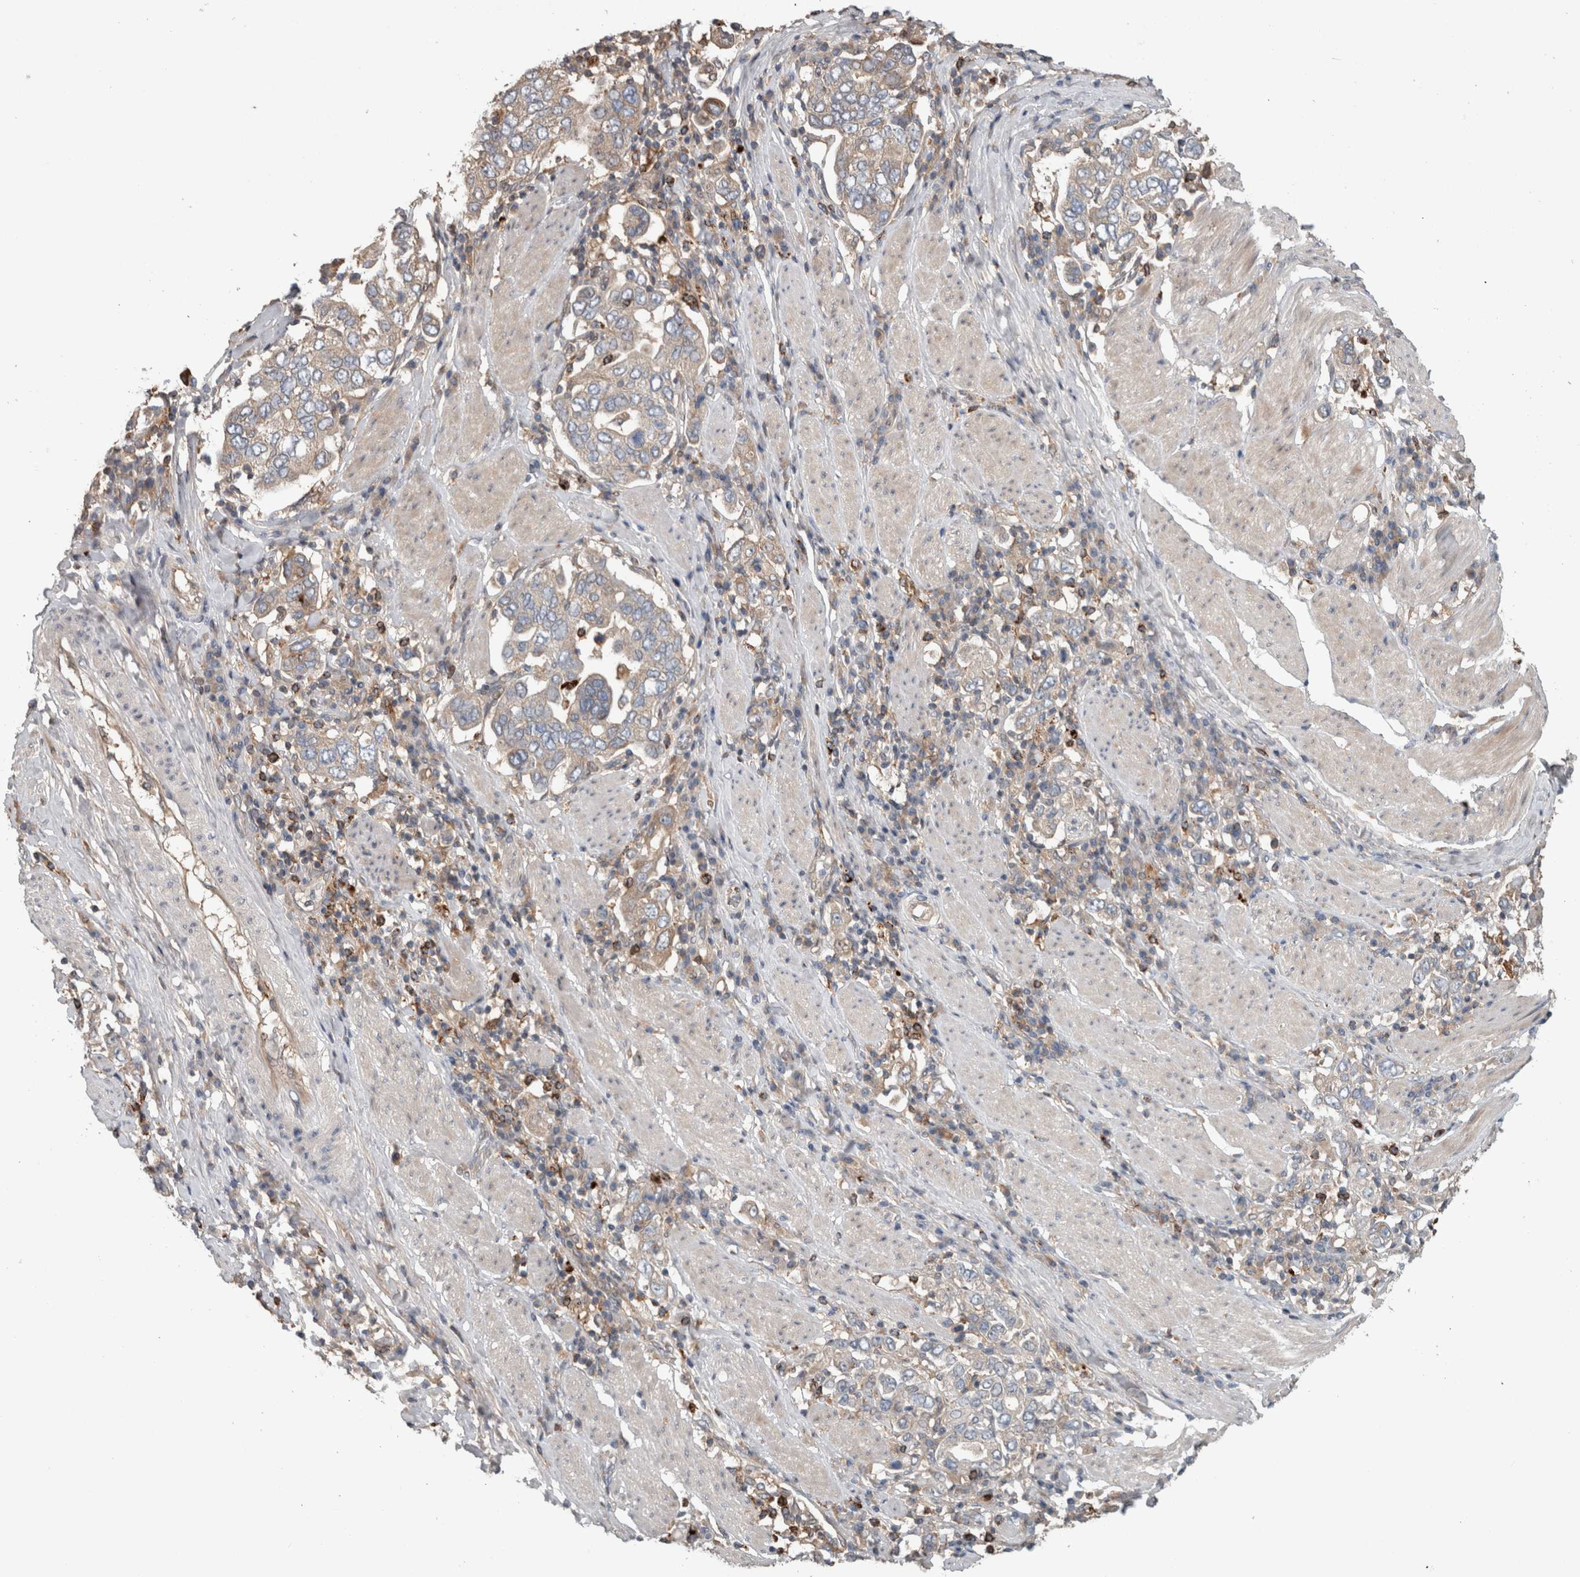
{"staining": {"intensity": "weak", "quantity": "<25%", "location": "cytoplasmic/membranous"}, "tissue": "stomach cancer", "cell_type": "Tumor cells", "image_type": "cancer", "snomed": [{"axis": "morphology", "description": "Adenocarcinoma, NOS"}, {"axis": "topography", "description": "Stomach, upper"}], "caption": "DAB (3,3'-diaminobenzidine) immunohistochemical staining of adenocarcinoma (stomach) shows no significant expression in tumor cells. (DAB (3,3'-diaminobenzidine) immunohistochemistry (IHC) visualized using brightfield microscopy, high magnification).", "gene": "TARBP1", "patient": {"sex": "male", "age": 62}}